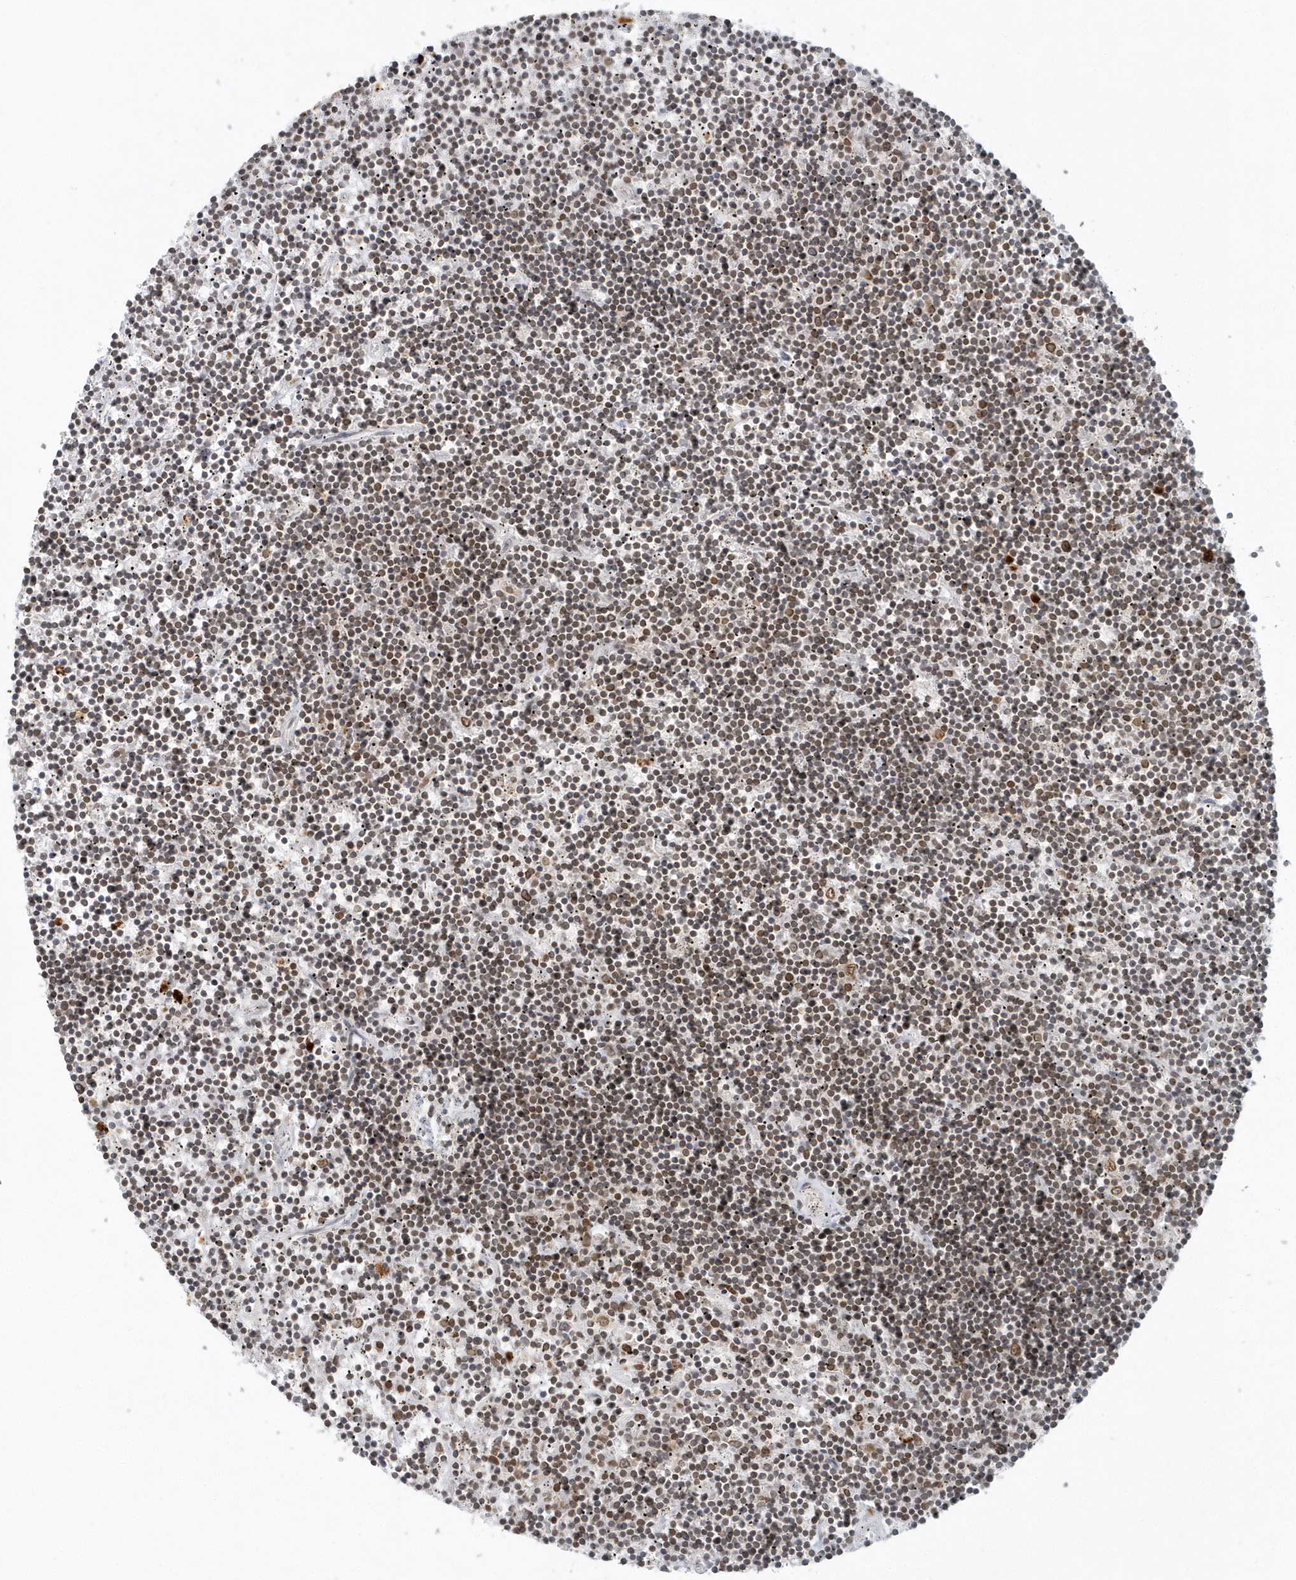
{"staining": {"intensity": "moderate", "quantity": "25%-75%", "location": "cytoplasmic/membranous,nuclear"}, "tissue": "lymphoma", "cell_type": "Tumor cells", "image_type": "cancer", "snomed": [{"axis": "morphology", "description": "Malignant lymphoma, non-Hodgkin's type, Low grade"}, {"axis": "topography", "description": "Spleen"}], "caption": "Tumor cells demonstrate medium levels of moderate cytoplasmic/membranous and nuclear expression in about 25%-75% of cells in human low-grade malignant lymphoma, non-Hodgkin's type. (DAB IHC with brightfield microscopy, high magnification).", "gene": "NUP54", "patient": {"sex": "male", "age": 76}}